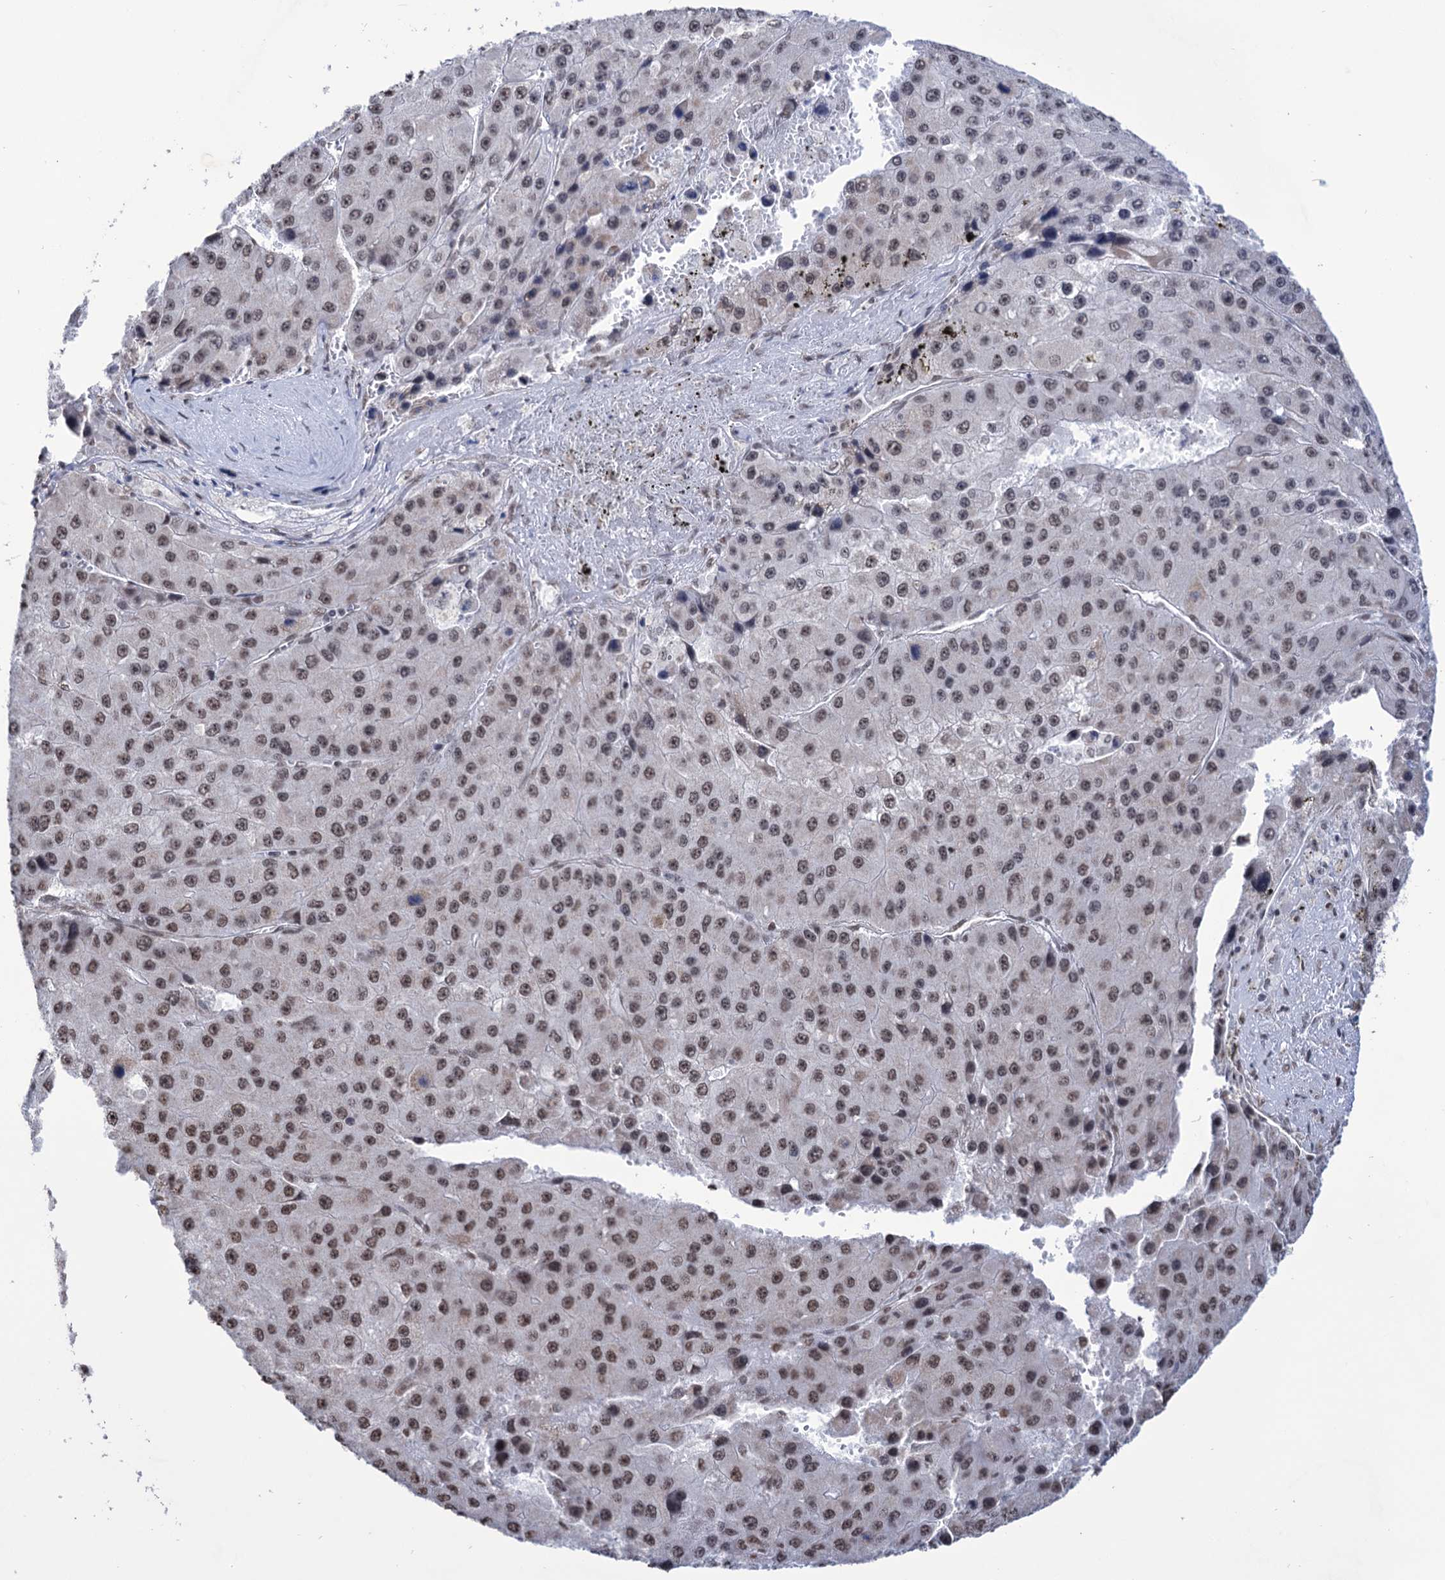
{"staining": {"intensity": "moderate", "quantity": ">75%", "location": "nuclear"}, "tissue": "liver cancer", "cell_type": "Tumor cells", "image_type": "cancer", "snomed": [{"axis": "morphology", "description": "Carcinoma, Hepatocellular, NOS"}, {"axis": "topography", "description": "Liver"}], "caption": "Immunohistochemistry (IHC) staining of liver cancer, which displays medium levels of moderate nuclear staining in approximately >75% of tumor cells indicating moderate nuclear protein staining. The staining was performed using DAB (brown) for protein detection and nuclei were counterstained in hematoxylin (blue).", "gene": "ABHD10", "patient": {"sex": "female", "age": 73}}